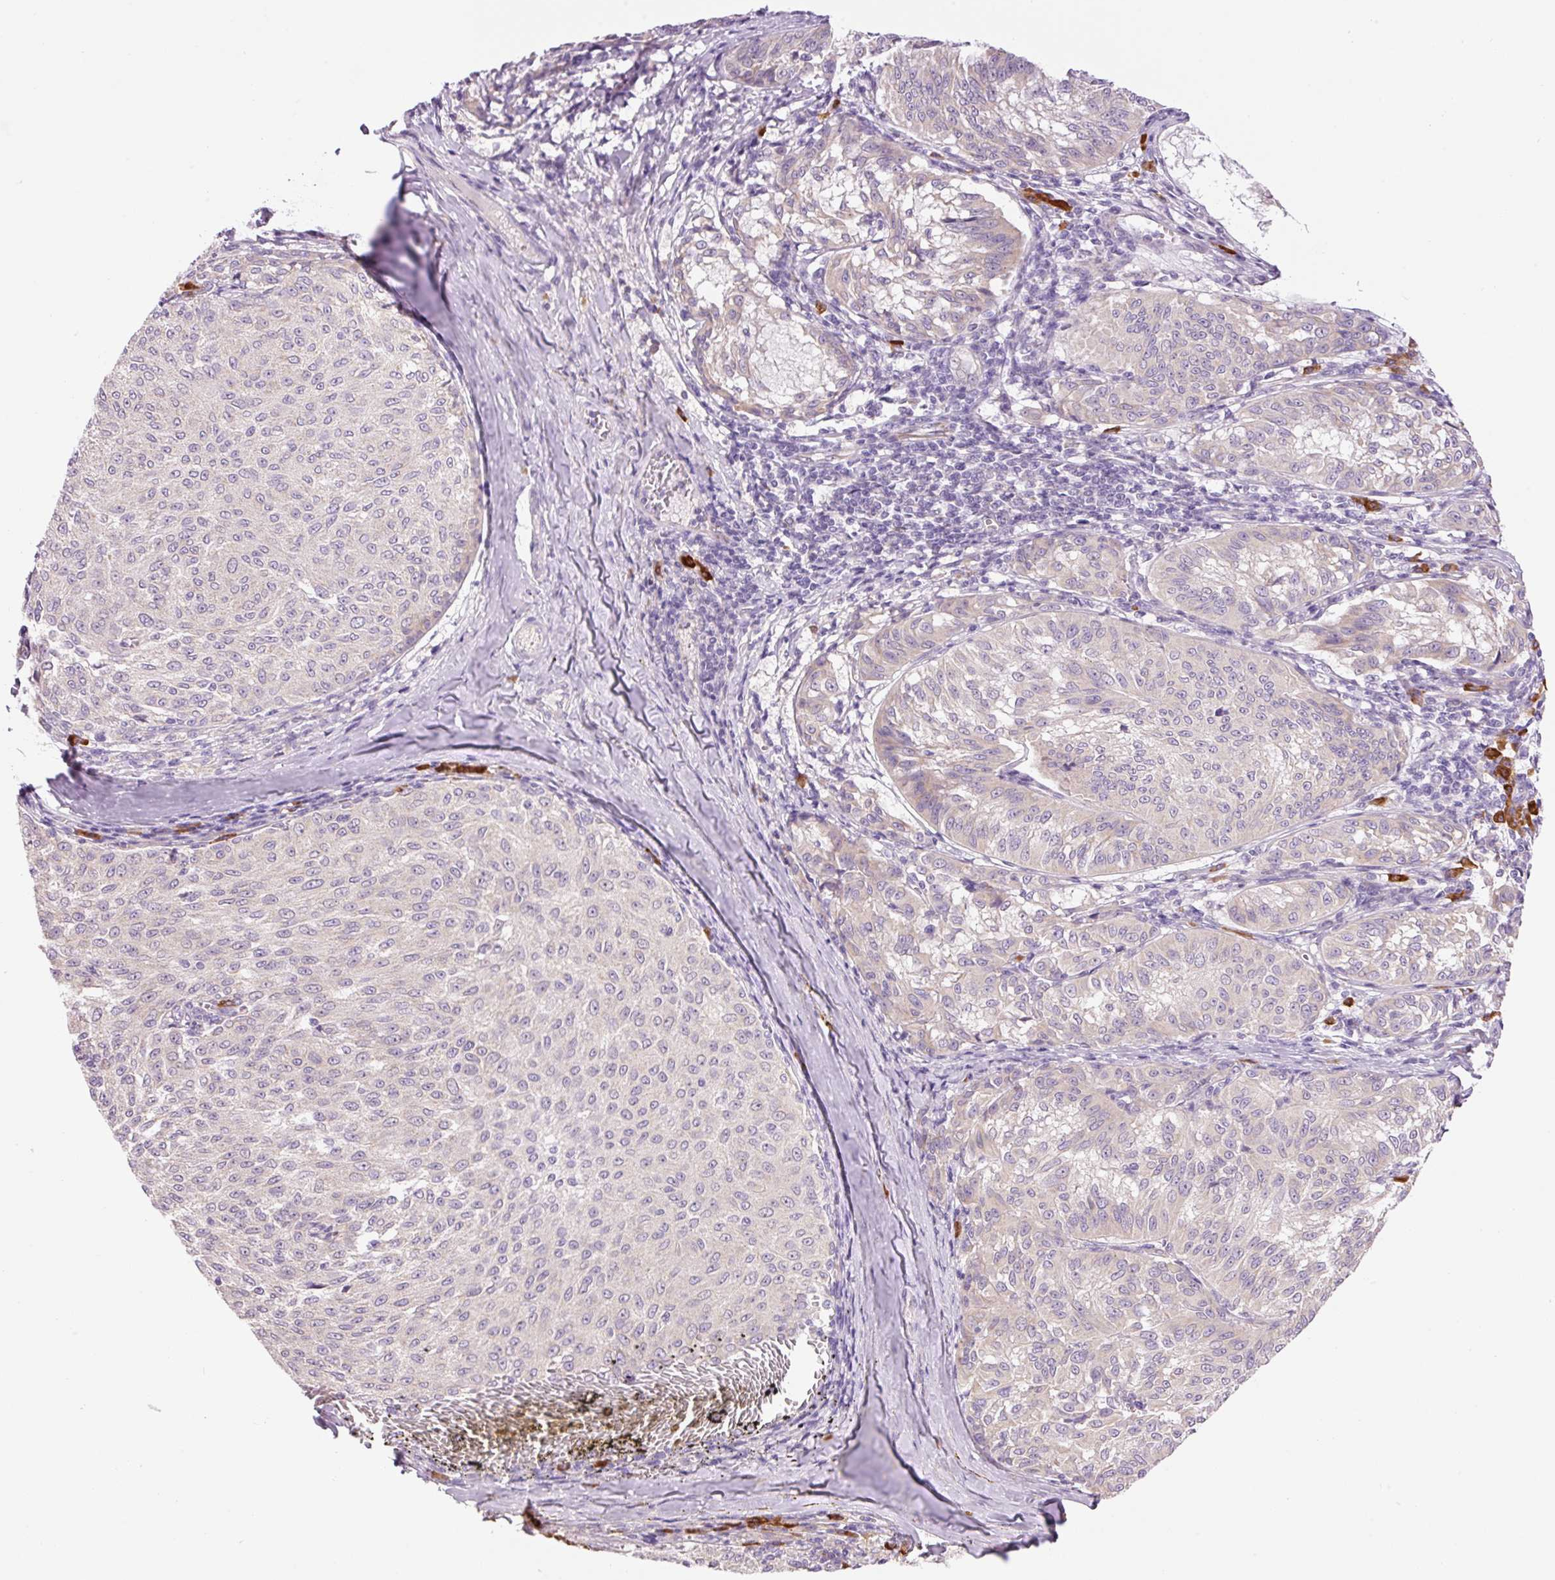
{"staining": {"intensity": "weak", "quantity": "<25%", "location": "cytoplasmic/membranous"}, "tissue": "melanoma", "cell_type": "Tumor cells", "image_type": "cancer", "snomed": [{"axis": "morphology", "description": "Malignant melanoma, NOS"}, {"axis": "topography", "description": "Skin"}], "caption": "Tumor cells are negative for brown protein staining in malignant melanoma.", "gene": "PNPLA5", "patient": {"sex": "female", "age": 72}}